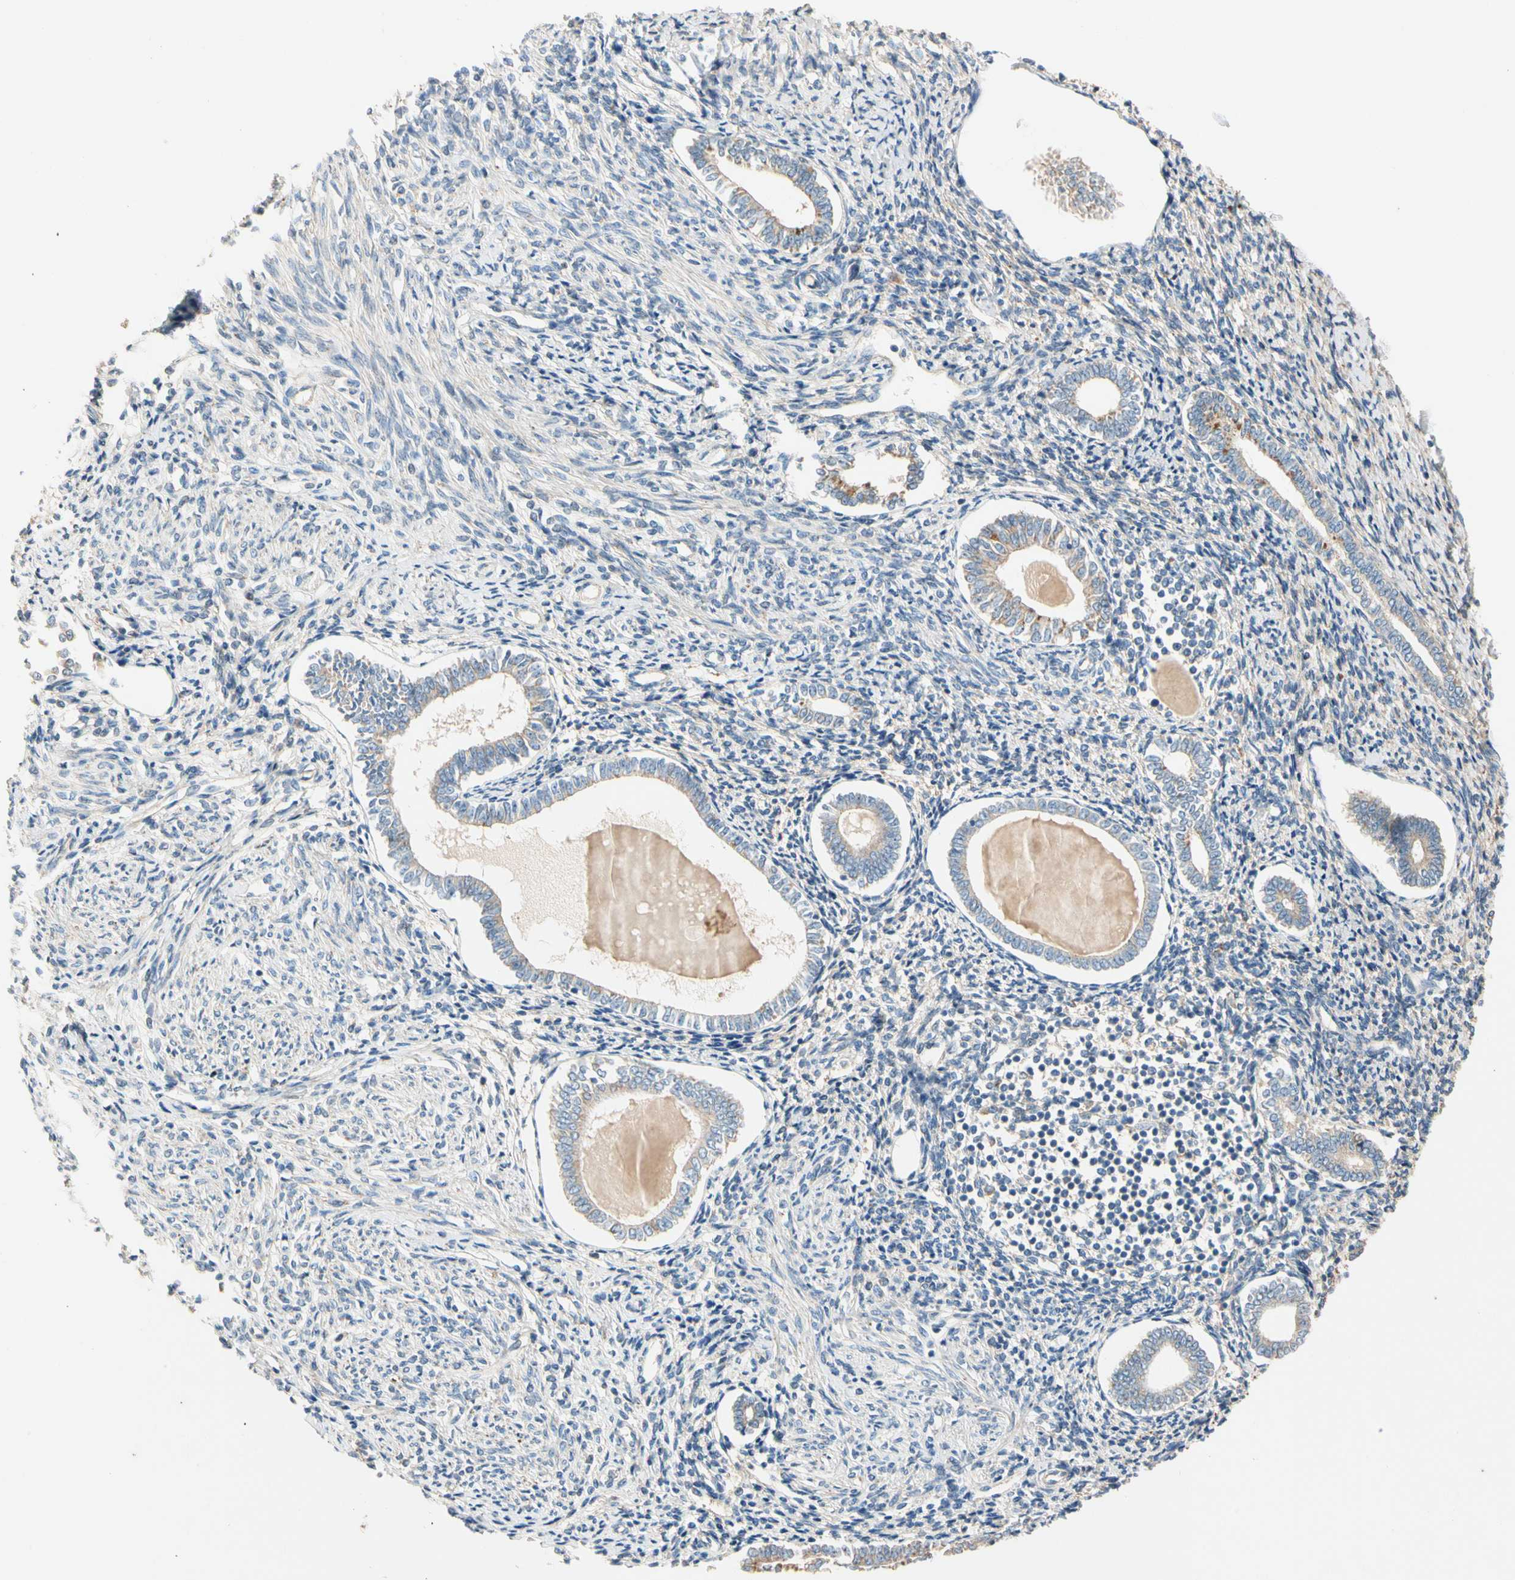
{"staining": {"intensity": "weak", "quantity": "25%-75%", "location": "cytoplasmic/membranous"}, "tissue": "endometrium", "cell_type": "Cells in endometrial stroma", "image_type": "normal", "snomed": [{"axis": "morphology", "description": "Normal tissue, NOS"}, {"axis": "topography", "description": "Endometrium"}], "caption": "The image demonstrates immunohistochemical staining of unremarkable endometrium. There is weak cytoplasmic/membranous staining is present in approximately 25%-75% of cells in endometrial stroma.", "gene": "USP12", "patient": {"sex": "female", "age": 71}}